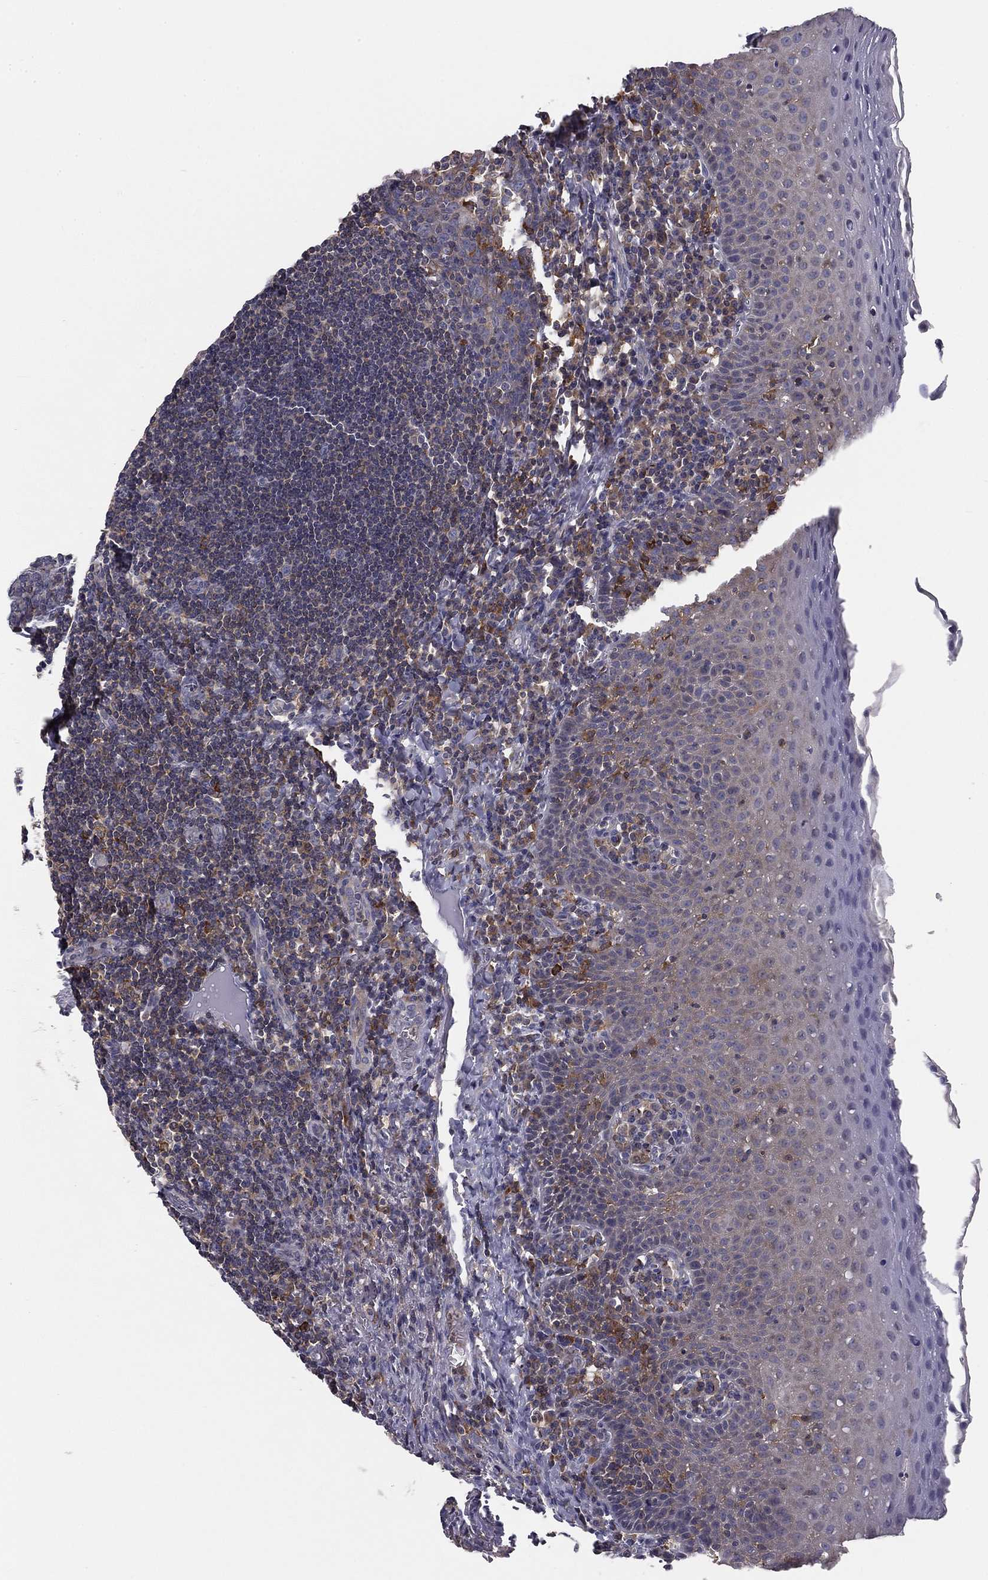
{"staining": {"intensity": "moderate", "quantity": "<25%", "location": "cytoplasmic/membranous"}, "tissue": "tonsil", "cell_type": "Germinal center cells", "image_type": "normal", "snomed": [{"axis": "morphology", "description": "Normal tissue, NOS"}, {"axis": "morphology", "description": "Inflammation, NOS"}, {"axis": "topography", "description": "Tonsil"}], "caption": "Immunohistochemistry image of unremarkable tonsil: human tonsil stained using IHC reveals low levels of moderate protein expression localized specifically in the cytoplasmic/membranous of germinal center cells, appearing as a cytoplasmic/membranous brown color.", "gene": "PLCB2", "patient": {"sex": "female", "age": 31}}